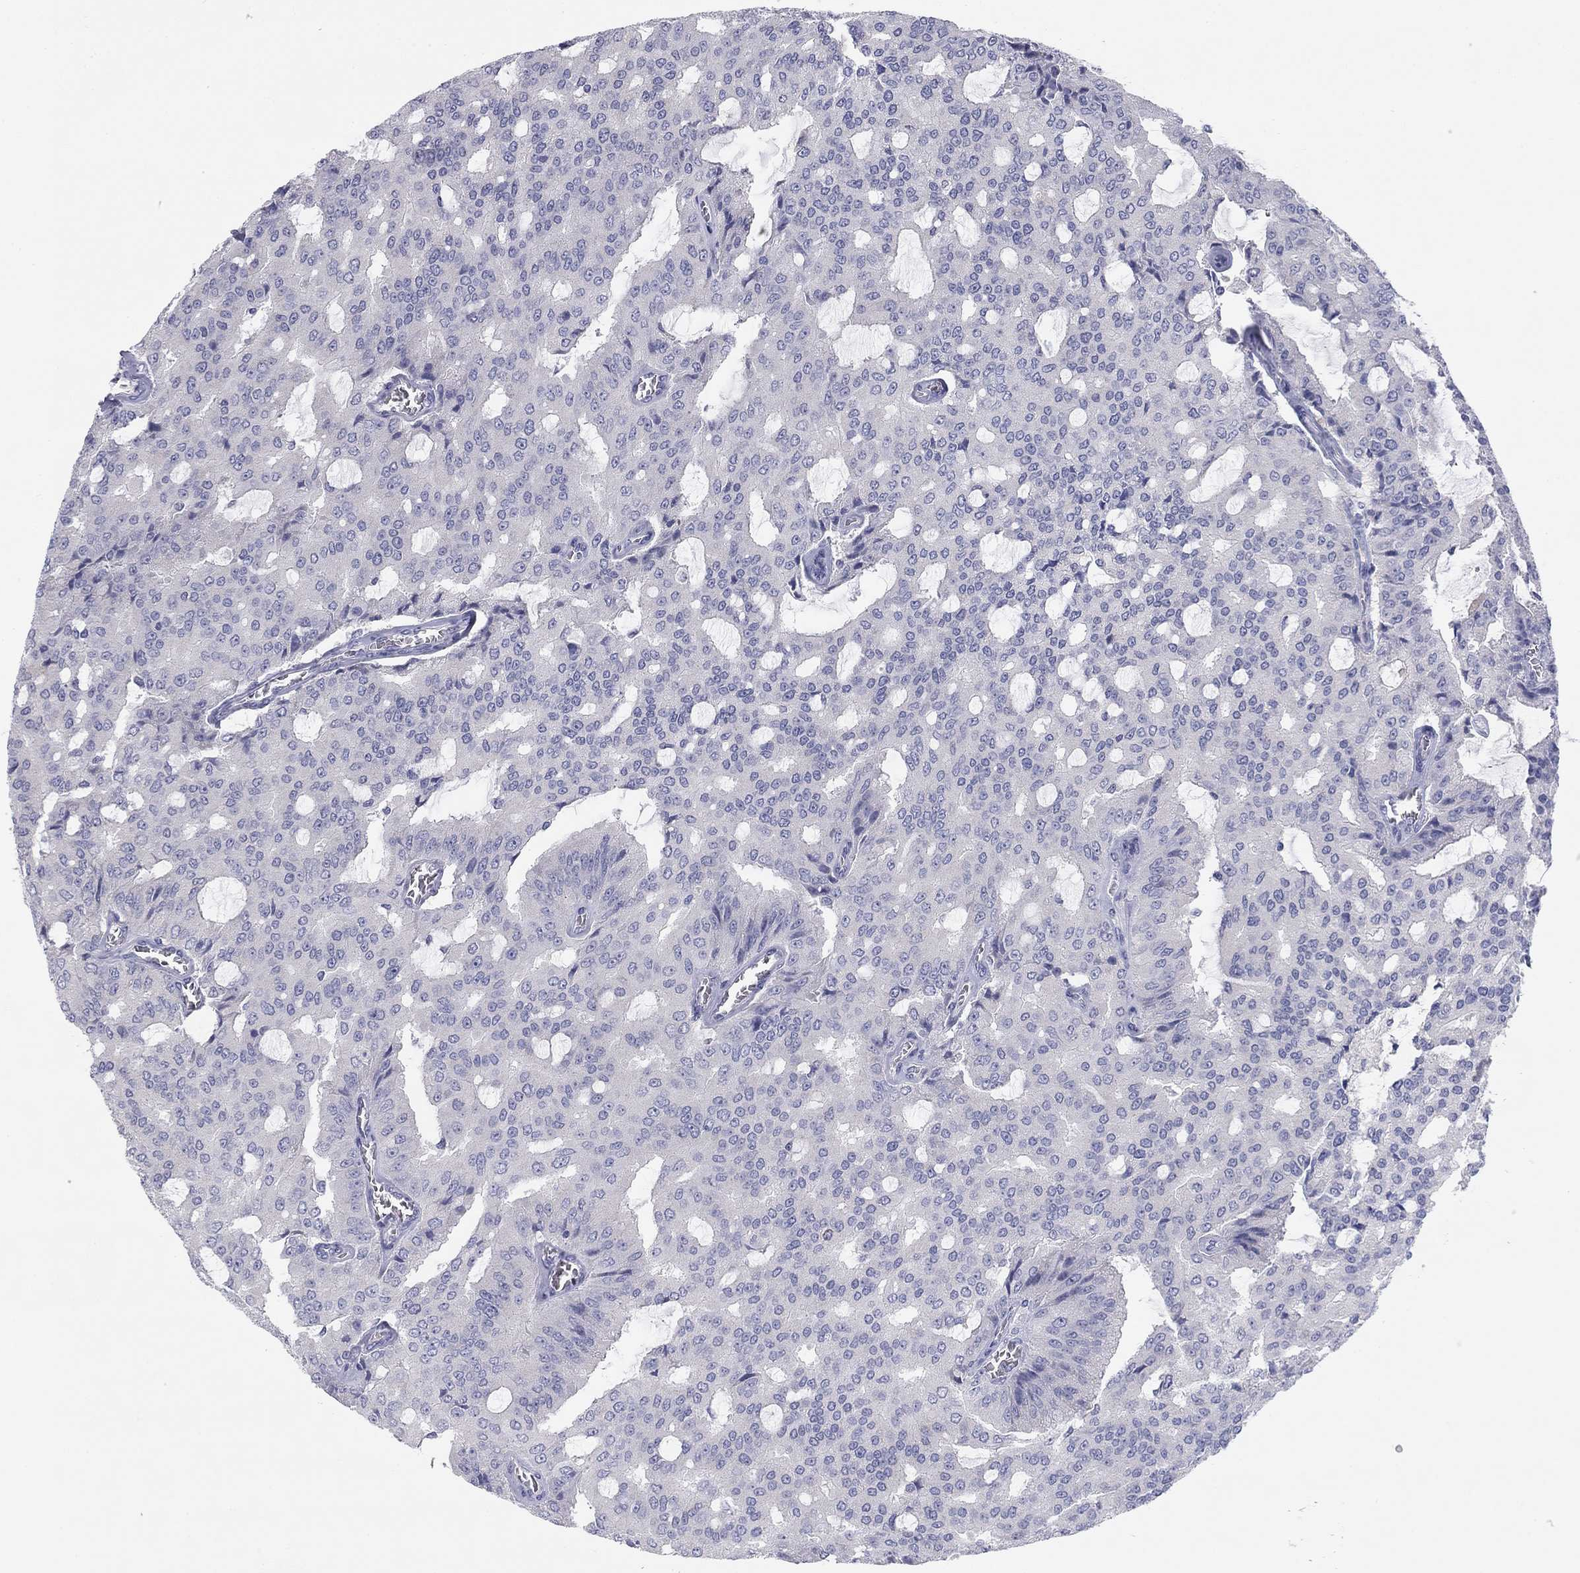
{"staining": {"intensity": "negative", "quantity": "none", "location": "none"}, "tissue": "prostate cancer", "cell_type": "Tumor cells", "image_type": "cancer", "snomed": [{"axis": "morphology", "description": "Adenocarcinoma, NOS"}, {"axis": "topography", "description": "Prostate and seminal vesicle, NOS"}, {"axis": "topography", "description": "Prostate"}], "caption": "Adenocarcinoma (prostate) was stained to show a protein in brown. There is no significant positivity in tumor cells. Brightfield microscopy of immunohistochemistry stained with DAB (3,3'-diaminobenzidine) (brown) and hematoxylin (blue), captured at high magnification.", "gene": "SEPTIN3", "patient": {"sex": "male", "age": 67}}